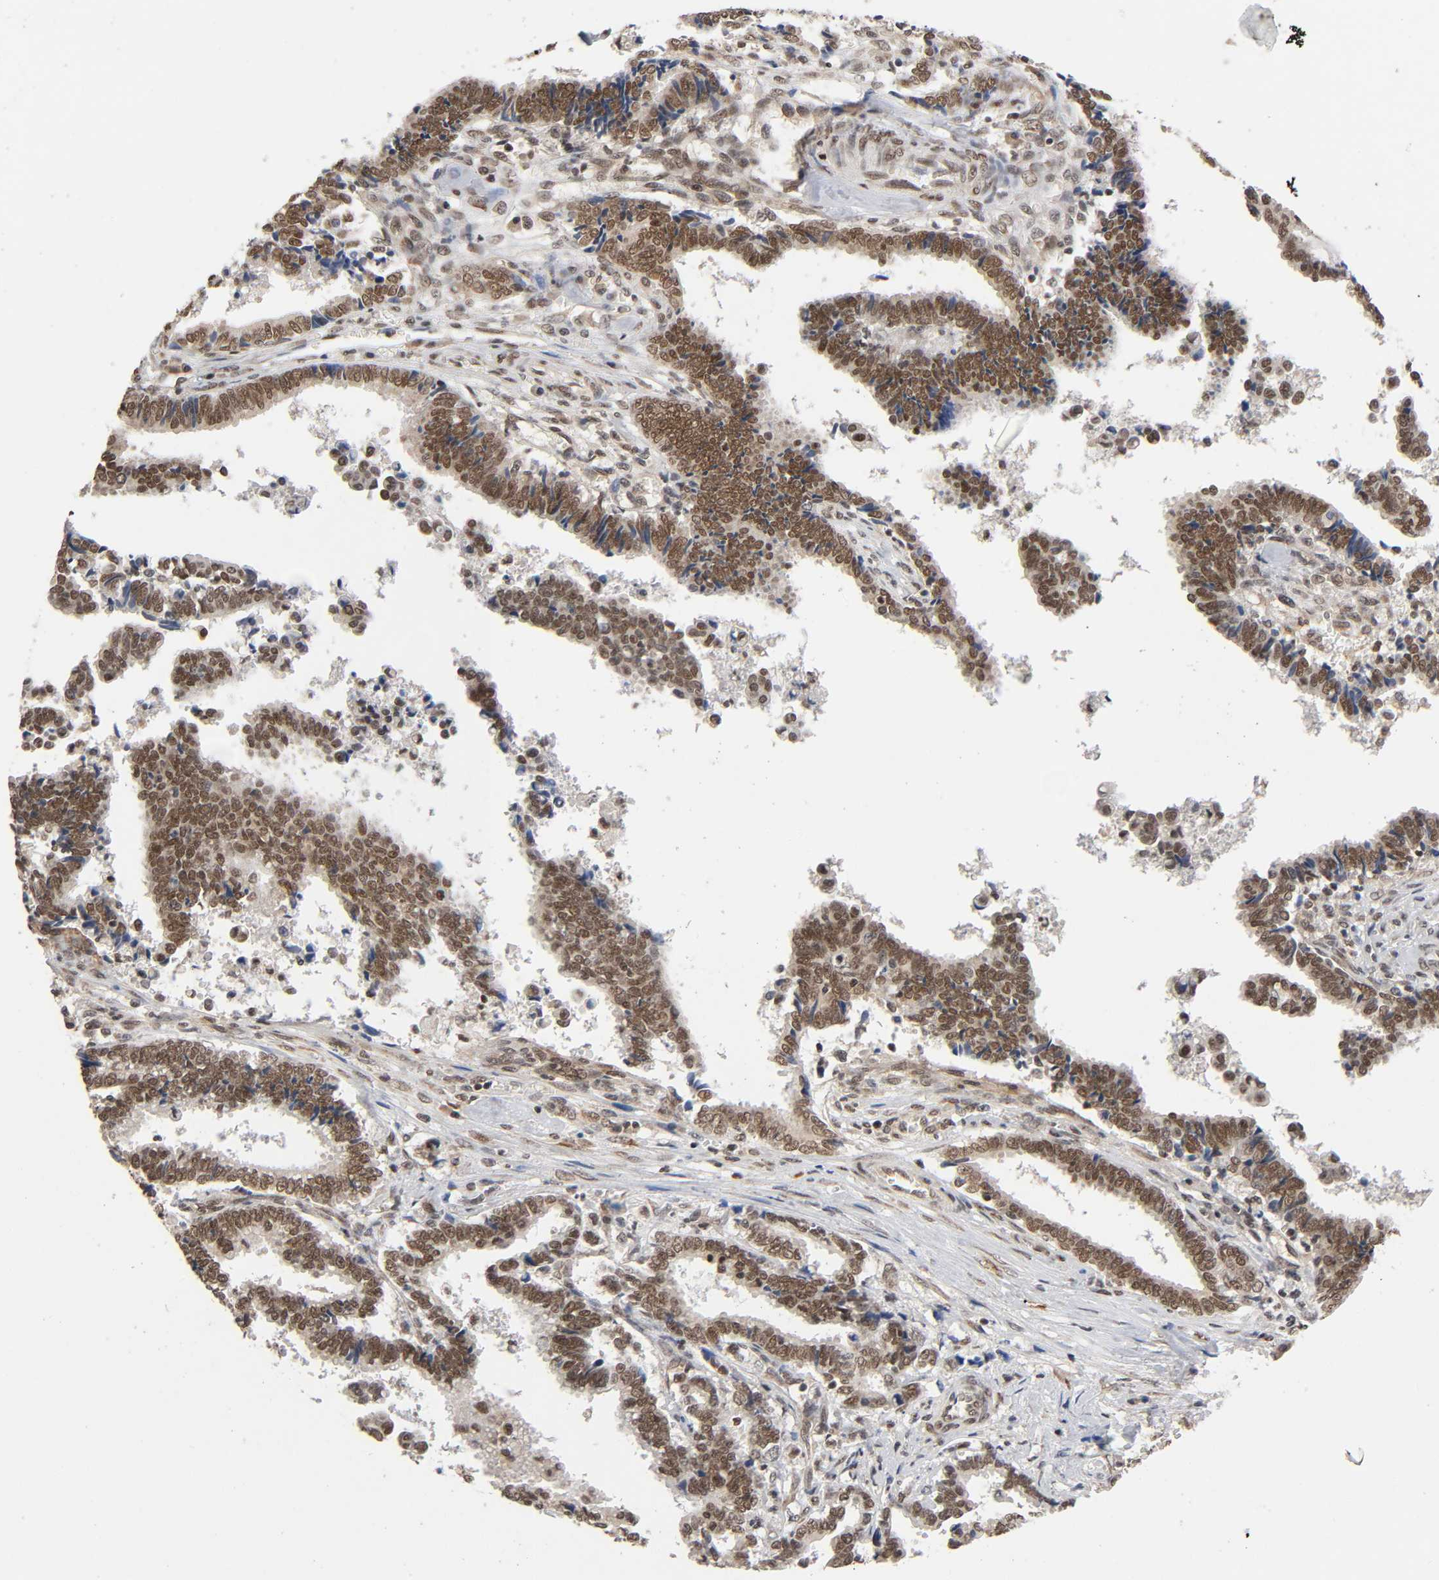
{"staining": {"intensity": "strong", "quantity": "<25%", "location": "cytoplasmic/membranous,nuclear"}, "tissue": "liver cancer", "cell_type": "Tumor cells", "image_type": "cancer", "snomed": [{"axis": "morphology", "description": "Cholangiocarcinoma"}, {"axis": "topography", "description": "Liver"}], "caption": "Protein analysis of cholangiocarcinoma (liver) tissue displays strong cytoplasmic/membranous and nuclear staining in approximately <25% of tumor cells.", "gene": "ZNF384", "patient": {"sex": "male", "age": 57}}